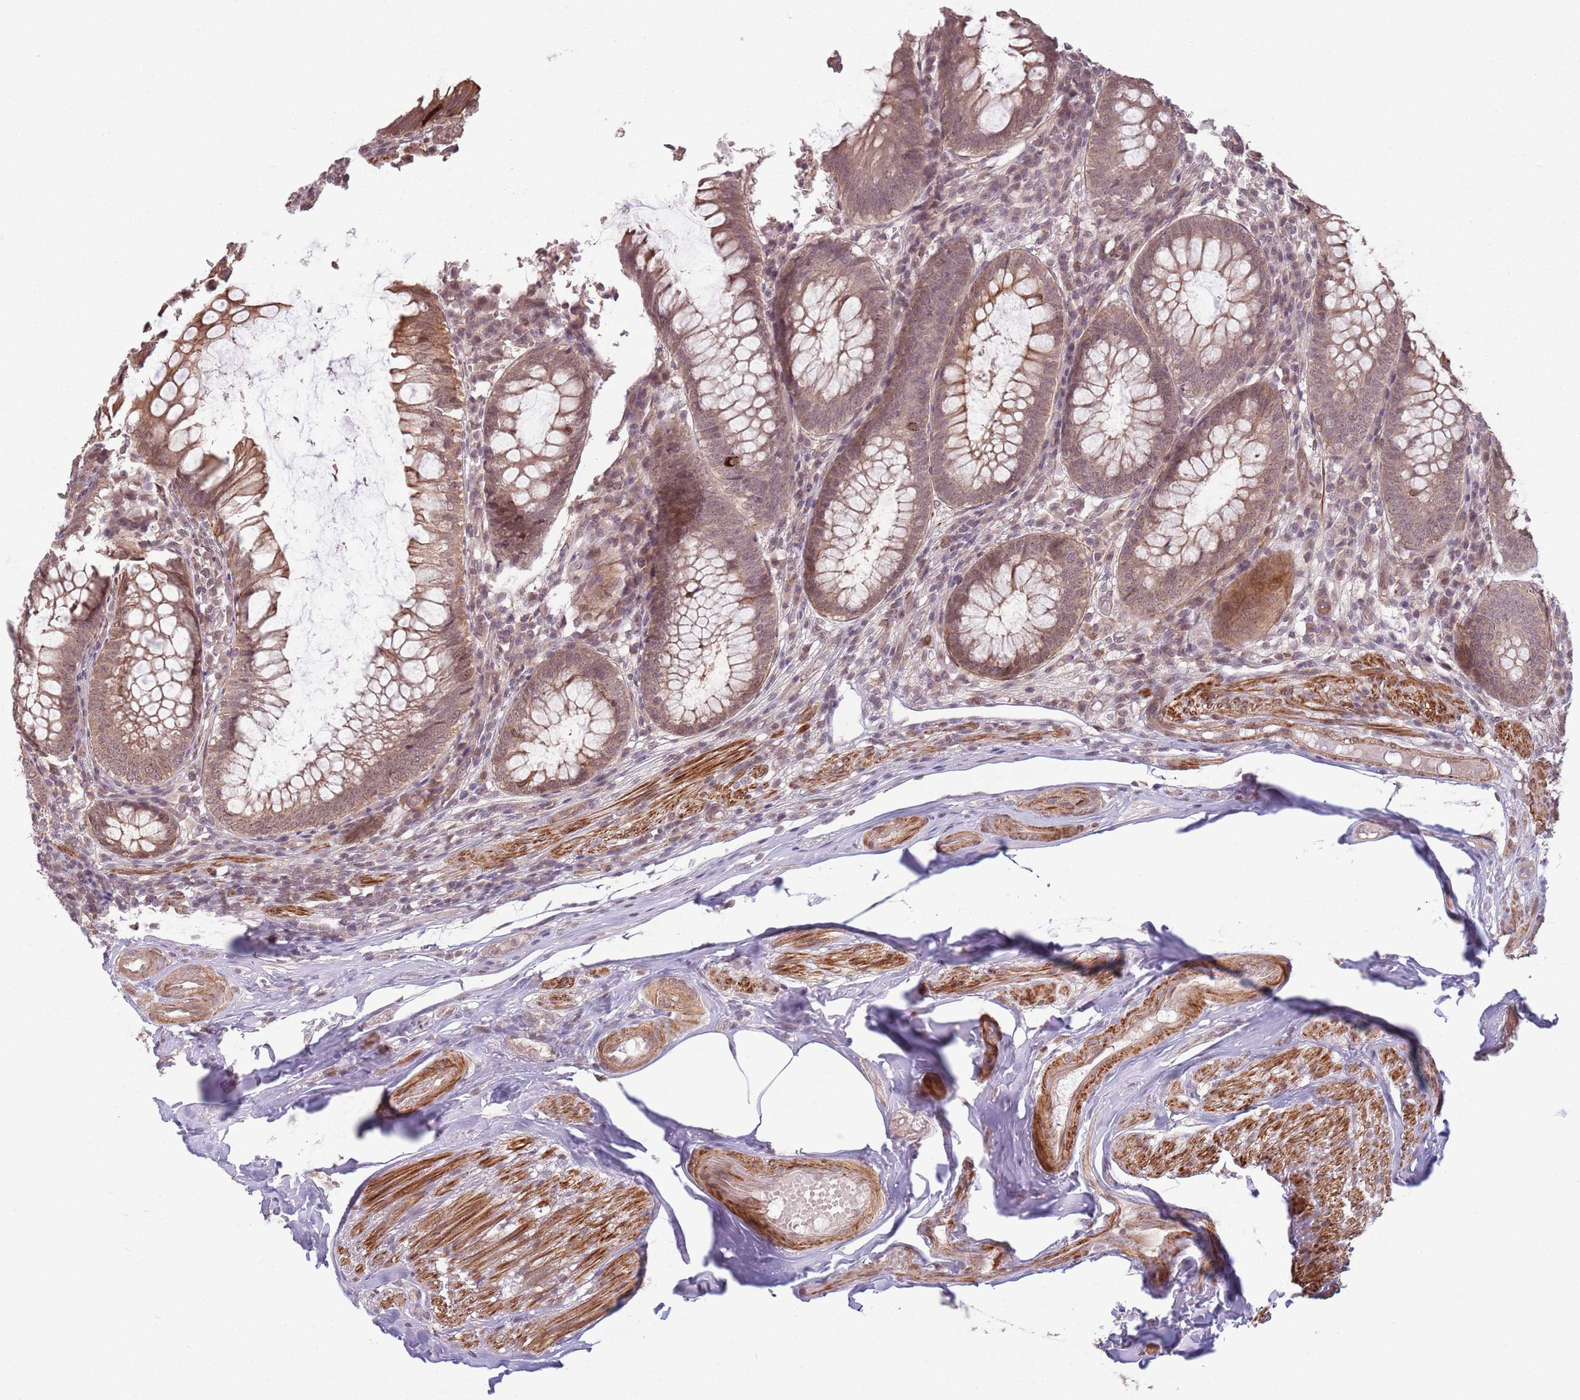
{"staining": {"intensity": "moderate", "quantity": ">75%", "location": "cytoplasmic/membranous"}, "tissue": "appendix", "cell_type": "Glandular cells", "image_type": "normal", "snomed": [{"axis": "morphology", "description": "Normal tissue, NOS"}, {"axis": "topography", "description": "Appendix"}], "caption": "Normal appendix reveals moderate cytoplasmic/membranous expression in about >75% of glandular cells Nuclei are stained in blue..", "gene": "CCDC154", "patient": {"sex": "male", "age": 83}}